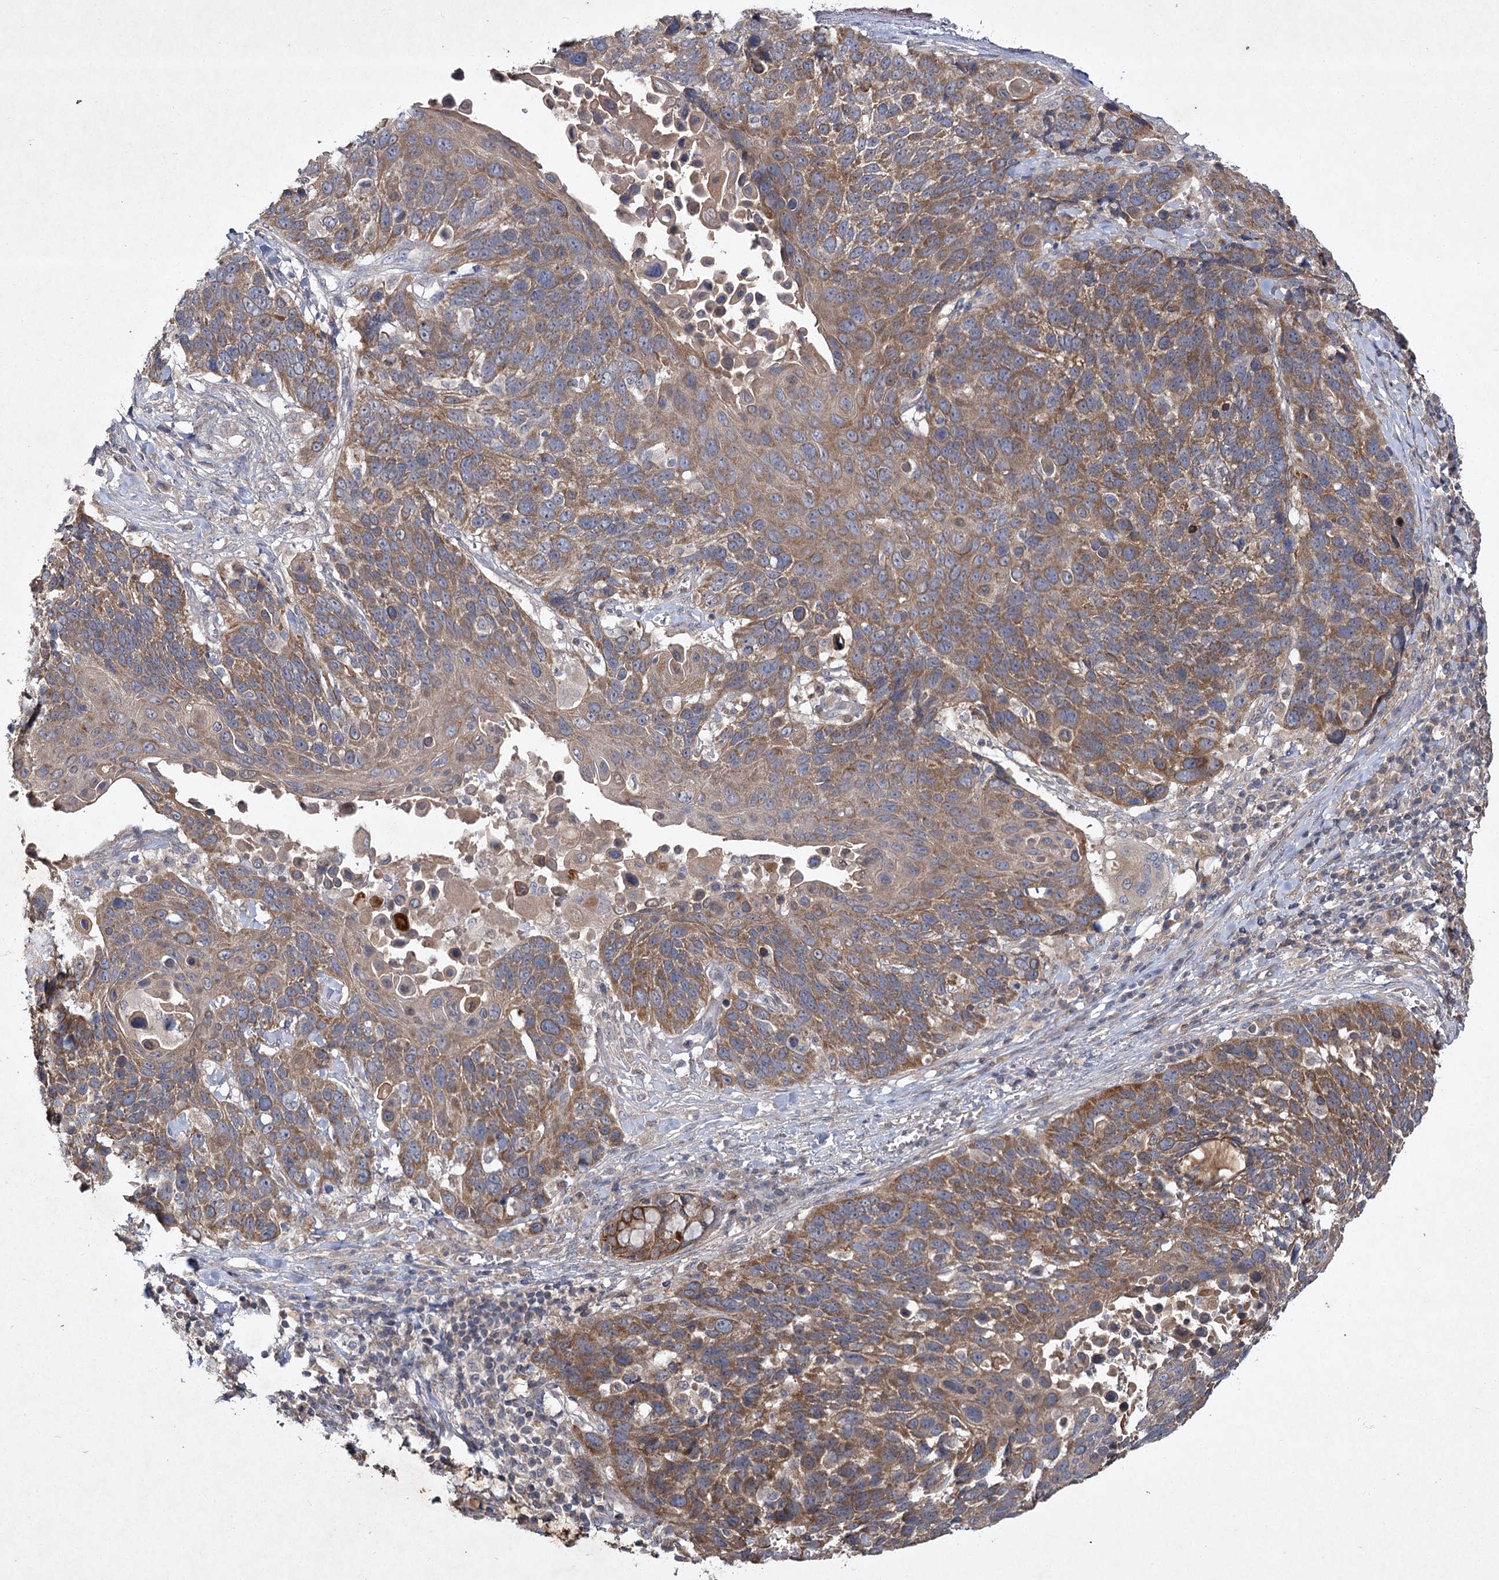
{"staining": {"intensity": "moderate", "quantity": ">75%", "location": "cytoplasmic/membranous"}, "tissue": "lung cancer", "cell_type": "Tumor cells", "image_type": "cancer", "snomed": [{"axis": "morphology", "description": "Squamous cell carcinoma, NOS"}, {"axis": "topography", "description": "Lung"}], "caption": "Lung cancer tissue displays moderate cytoplasmic/membranous expression in approximately >75% of tumor cells", "gene": "MFN1", "patient": {"sex": "male", "age": 66}}